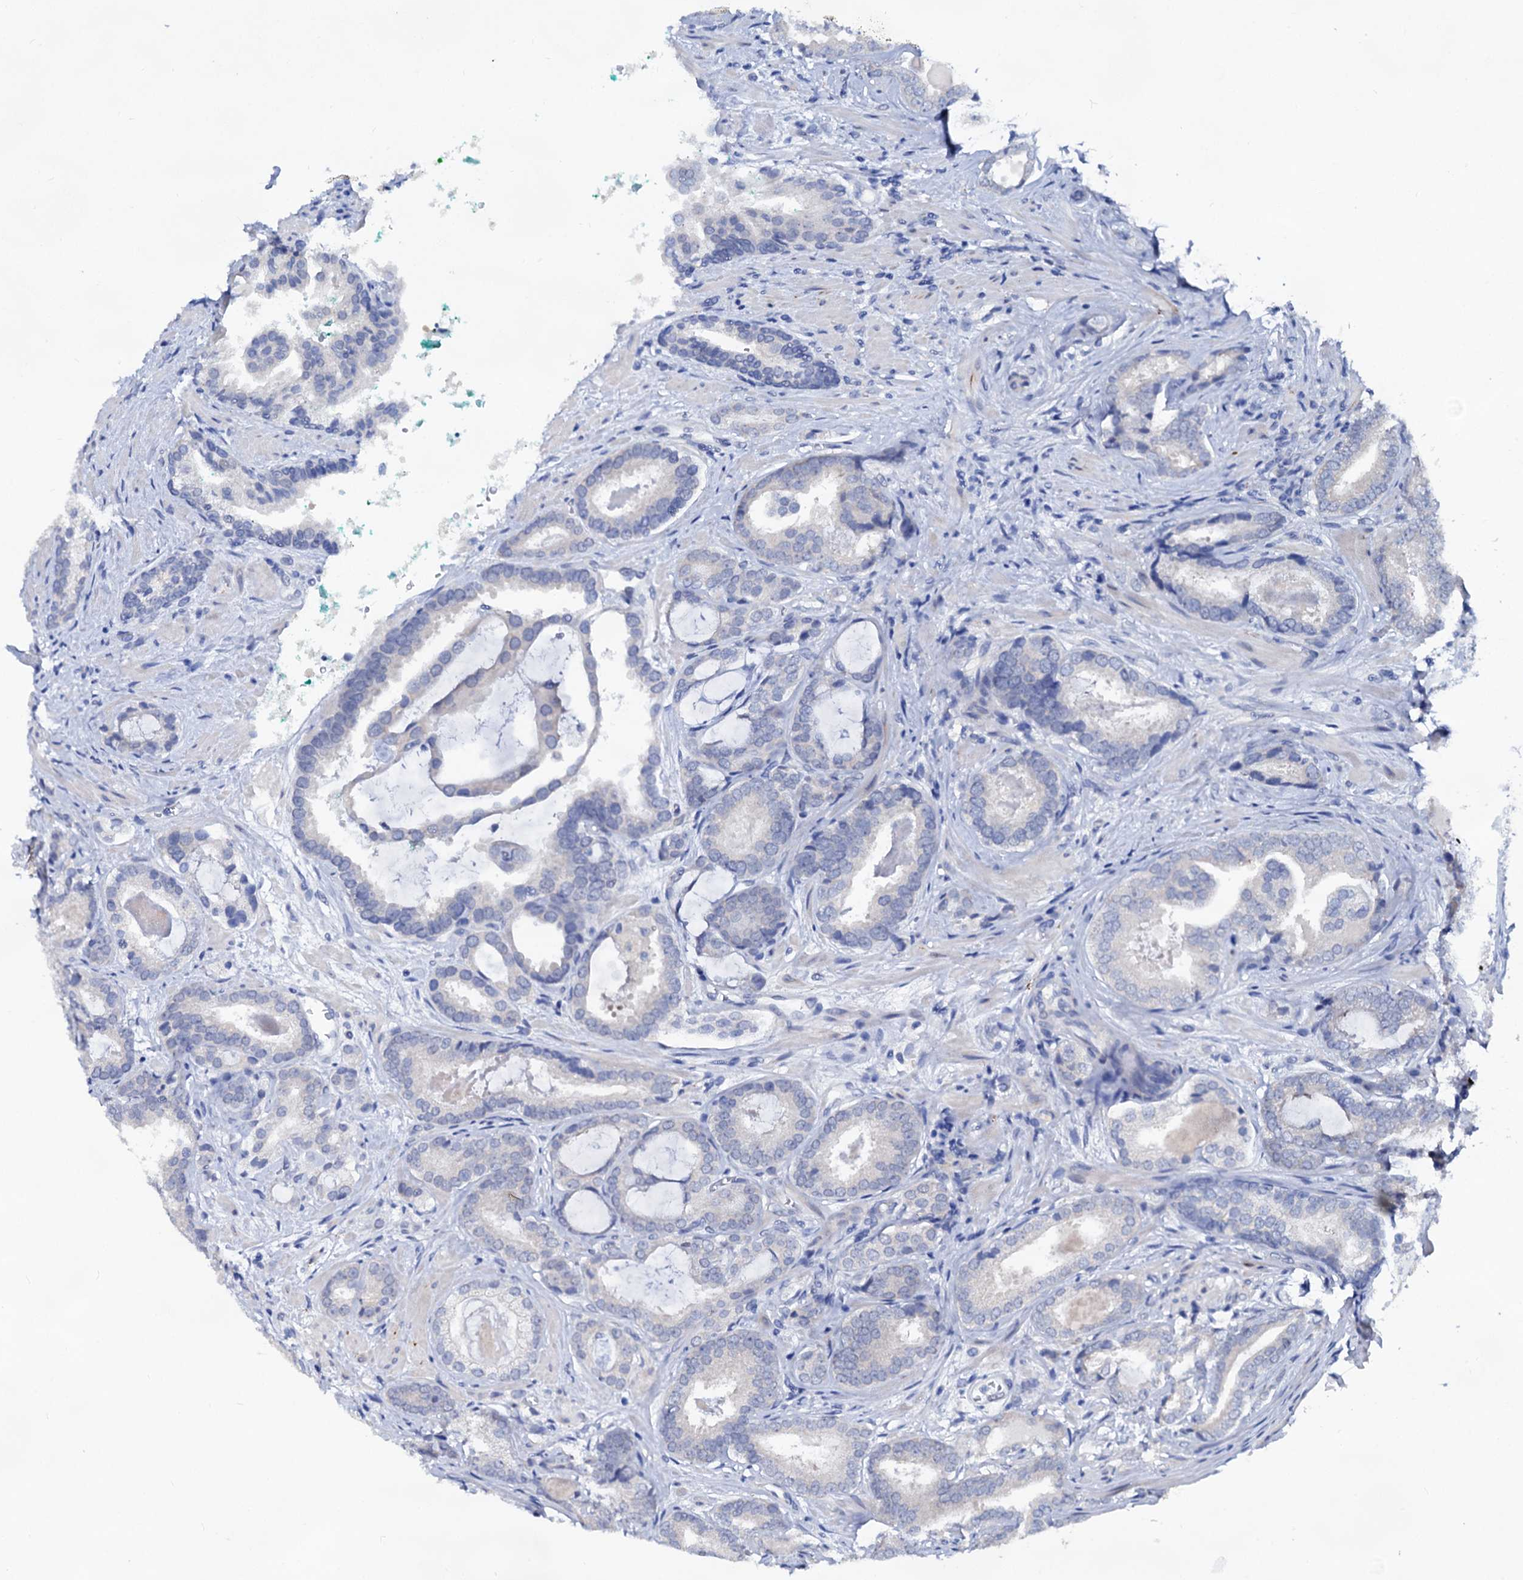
{"staining": {"intensity": "negative", "quantity": "none", "location": "none"}, "tissue": "prostate cancer", "cell_type": "Tumor cells", "image_type": "cancer", "snomed": [{"axis": "morphology", "description": "Adenocarcinoma, High grade"}, {"axis": "topography", "description": "Prostate"}], "caption": "DAB immunohistochemical staining of prostate cancer (high-grade adenocarcinoma) exhibits no significant expression in tumor cells.", "gene": "CAPRIN2", "patient": {"sex": "male", "age": 60}}